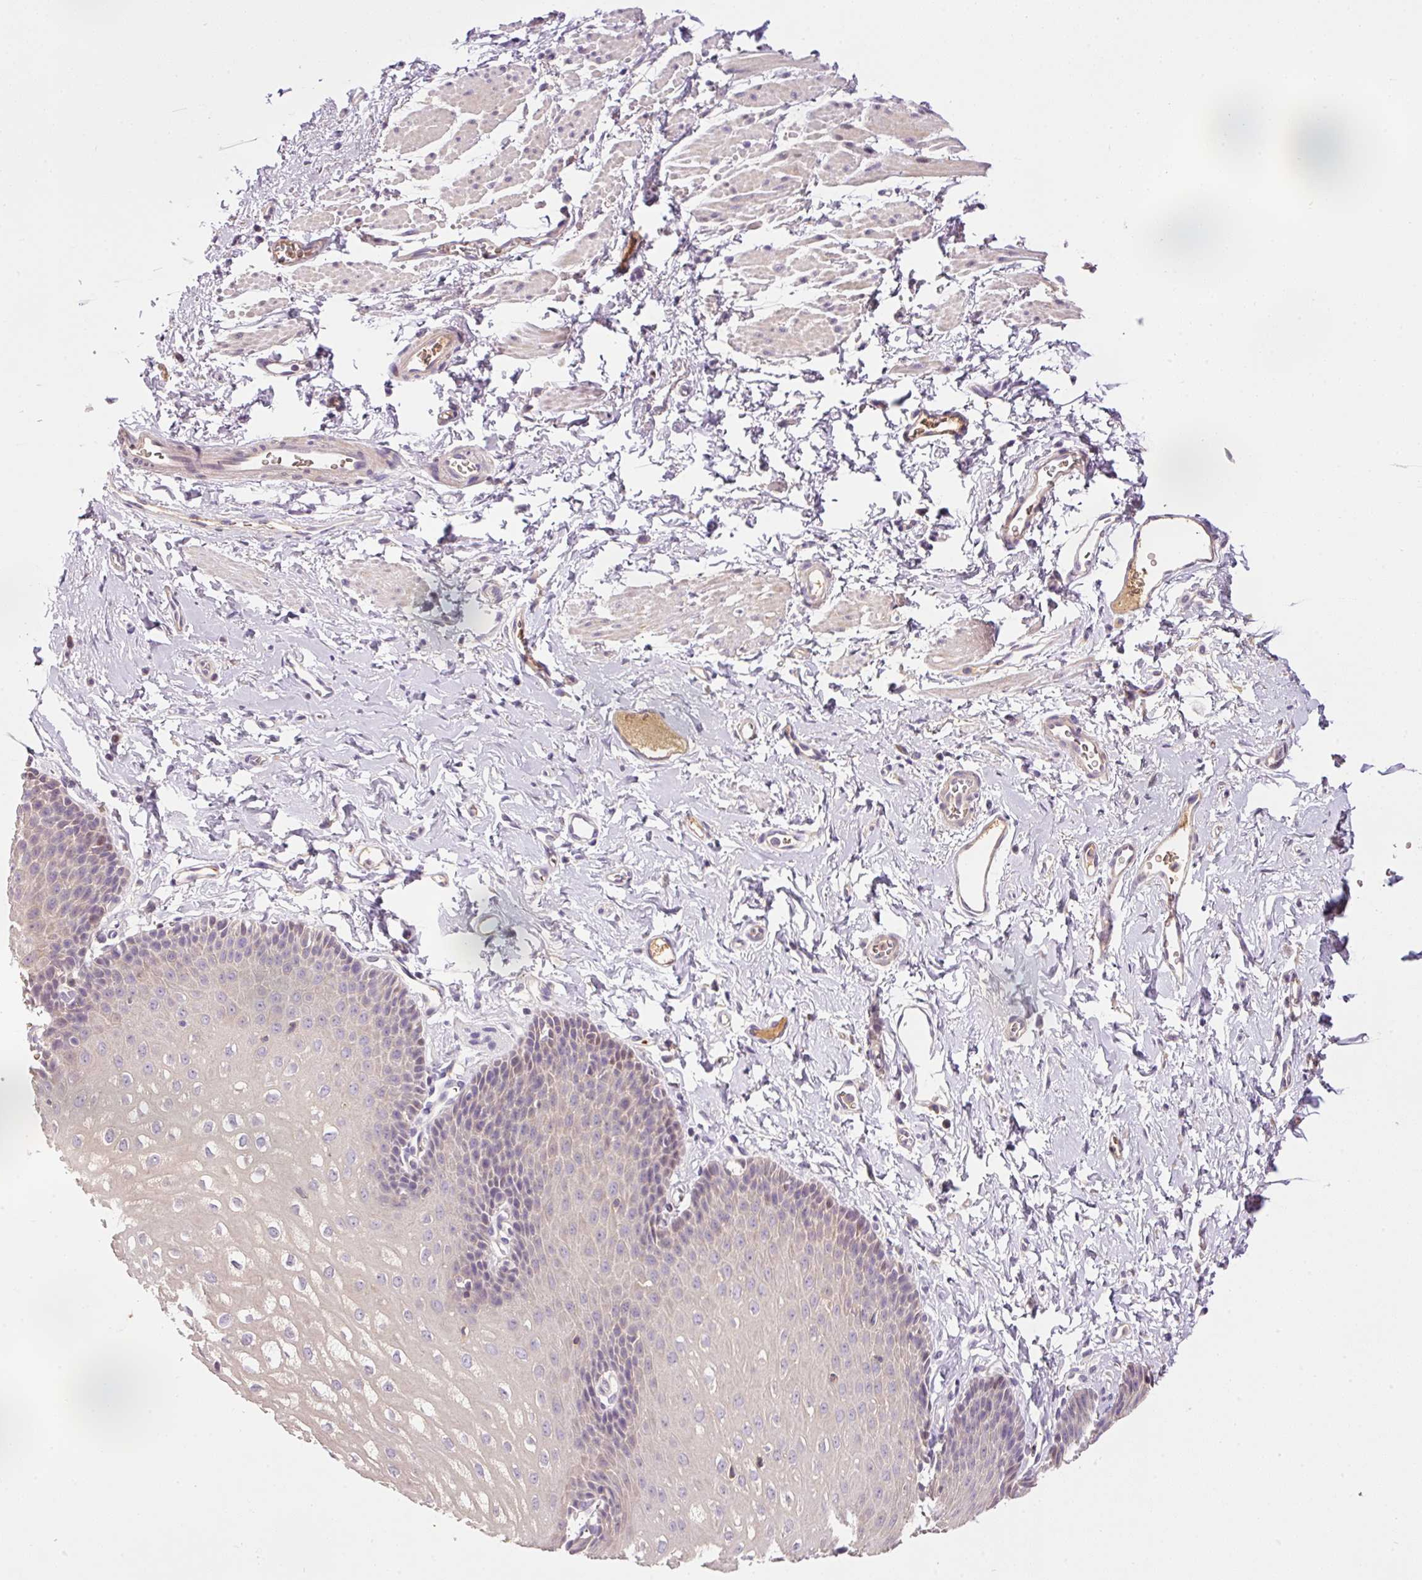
{"staining": {"intensity": "weak", "quantity": "<25%", "location": "nuclear"}, "tissue": "esophagus", "cell_type": "Squamous epithelial cells", "image_type": "normal", "snomed": [{"axis": "morphology", "description": "Normal tissue, NOS"}, {"axis": "topography", "description": "Esophagus"}], "caption": "Immunohistochemistry (IHC) of benign human esophagus displays no positivity in squamous epithelial cells.", "gene": "CMTM8", "patient": {"sex": "male", "age": 70}}